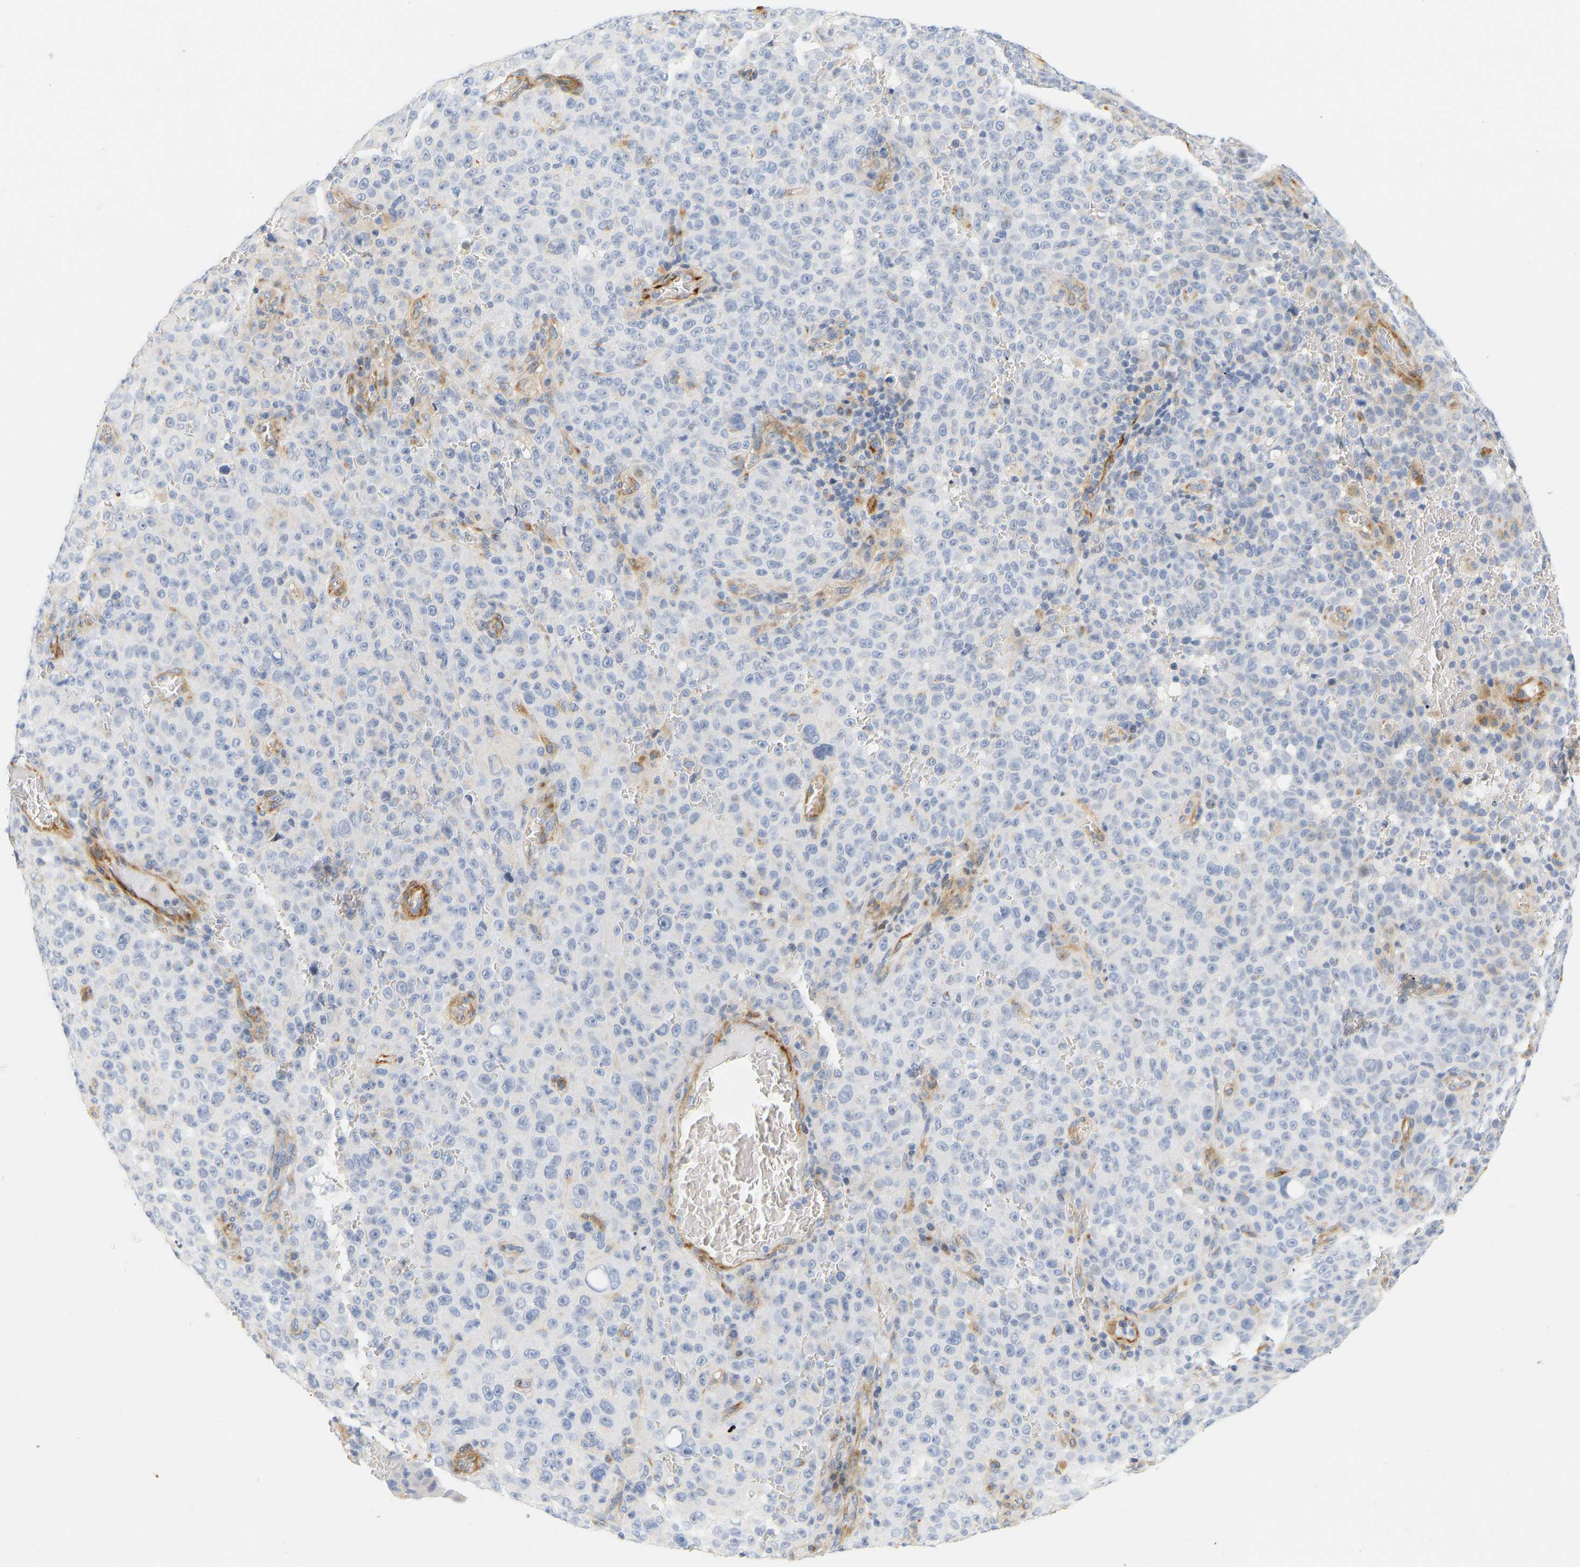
{"staining": {"intensity": "negative", "quantity": "none", "location": "none"}, "tissue": "melanoma", "cell_type": "Tumor cells", "image_type": "cancer", "snomed": [{"axis": "morphology", "description": "Malignant melanoma, NOS"}, {"axis": "topography", "description": "Skin"}], "caption": "High magnification brightfield microscopy of melanoma stained with DAB (3,3'-diaminobenzidine) (brown) and counterstained with hematoxylin (blue): tumor cells show no significant expression.", "gene": "SLC30A7", "patient": {"sex": "female", "age": 82}}